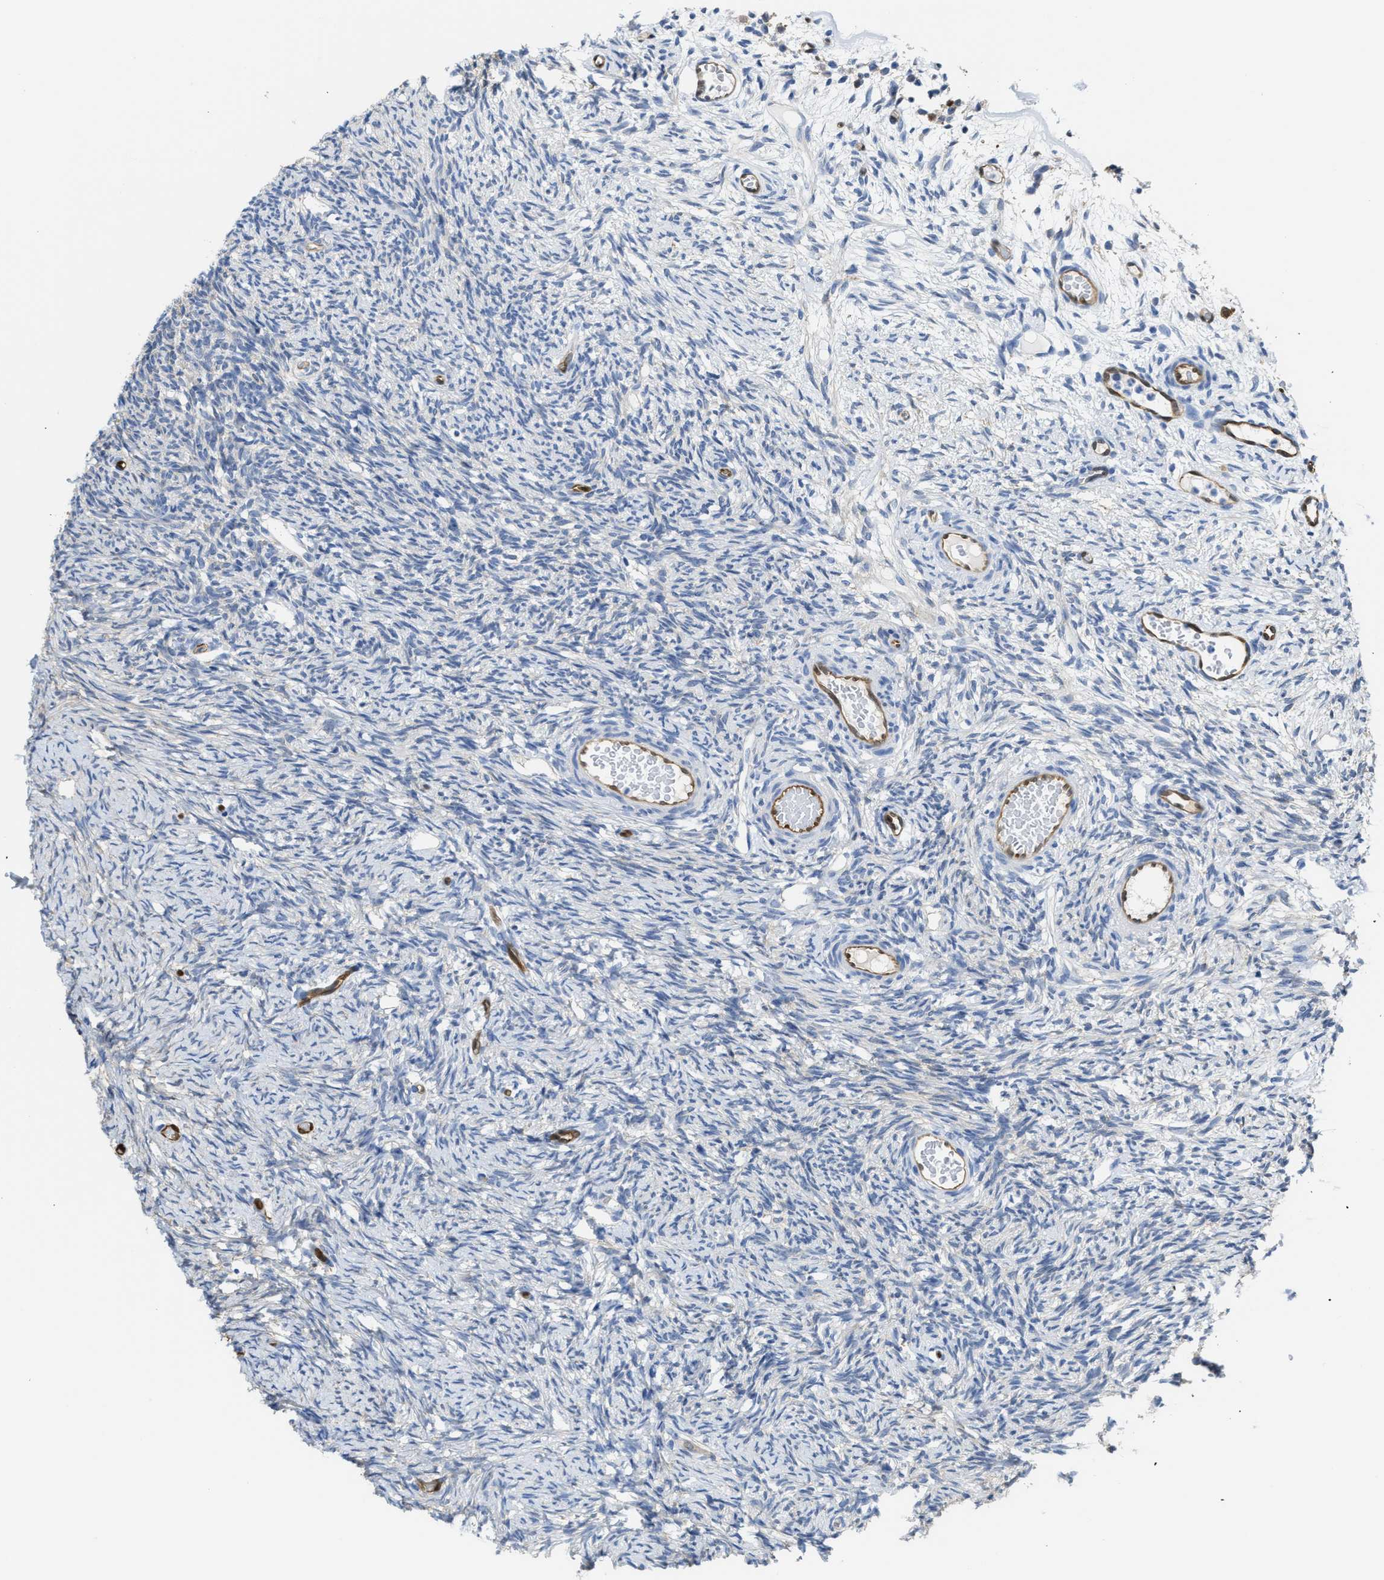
{"staining": {"intensity": "negative", "quantity": "none", "location": "none"}, "tissue": "ovary", "cell_type": "Ovarian stroma cells", "image_type": "normal", "snomed": [{"axis": "morphology", "description": "Normal tissue, NOS"}, {"axis": "topography", "description": "Ovary"}], "caption": "DAB (3,3'-diaminobenzidine) immunohistochemical staining of unremarkable ovary exhibits no significant positivity in ovarian stroma cells.", "gene": "ASS1", "patient": {"sex": "female", "age": 33}}